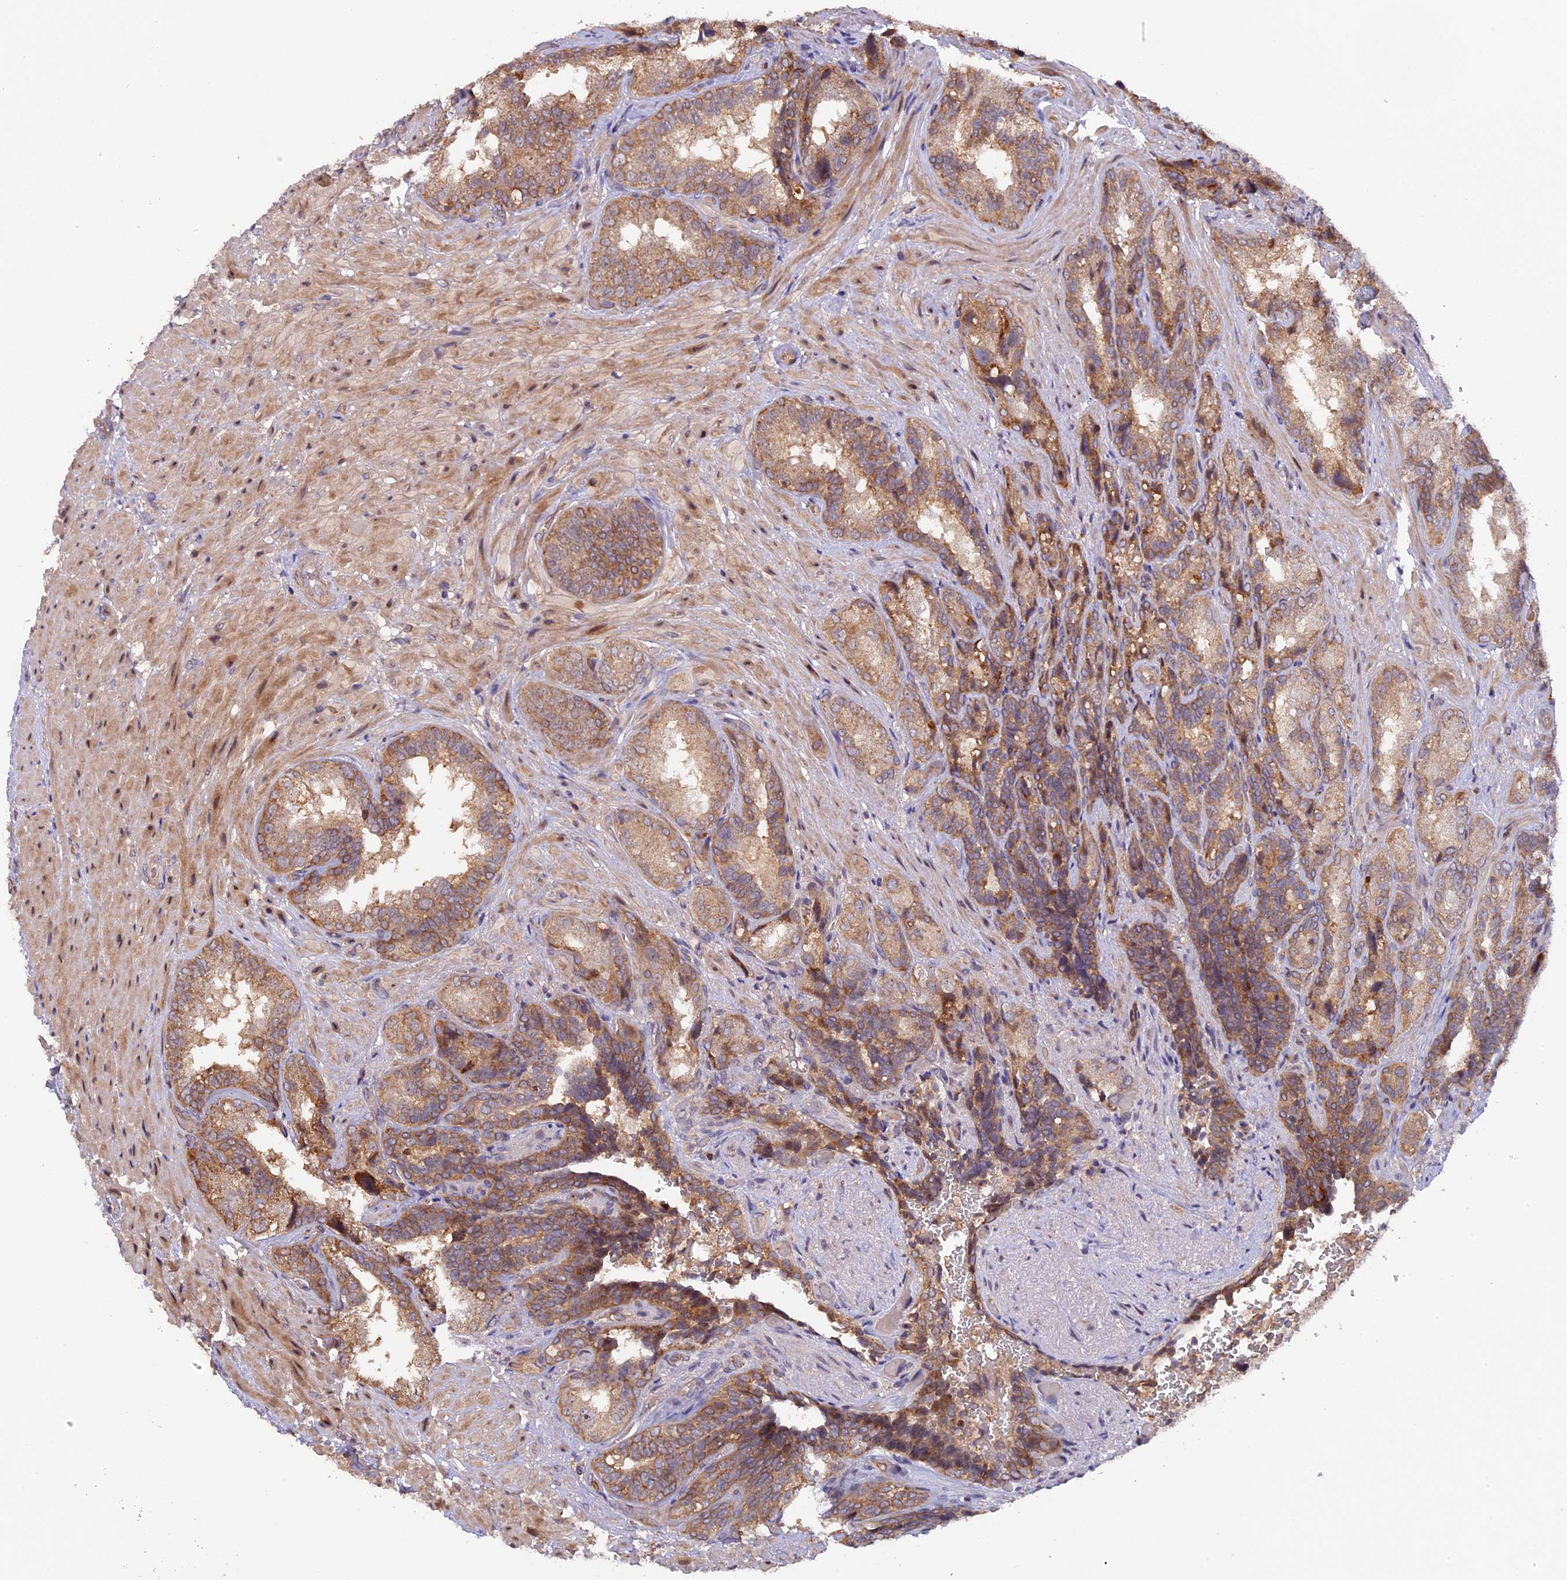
{"staining": {"intensity": "moderate", "quantity": ">75%", "location": "cytoplasmic/membranous"}, "tissue": "seminal vesicle", "cell_type": "Glandular cells", "image_type": "normal", "snomed": [{"axis": "morphology", "description": "Normal tissue, NOS"}, {"axis": "topography", "description": "Seminal veicle"}, {"axis": "topography", "description": "Peripheral nerve tissue"}], "caption": "High-magnification brightfield microscopy of unremarkable seminal vesicle stained with DAB (brown) and counterstained with hematoxylin (blue). glandular cells exhibit moderate cytoplasmic/membranous staining is seen in about>75% of cells.", "gene": "FERMT1", "patient": {"sex": "male", "age": 63}}